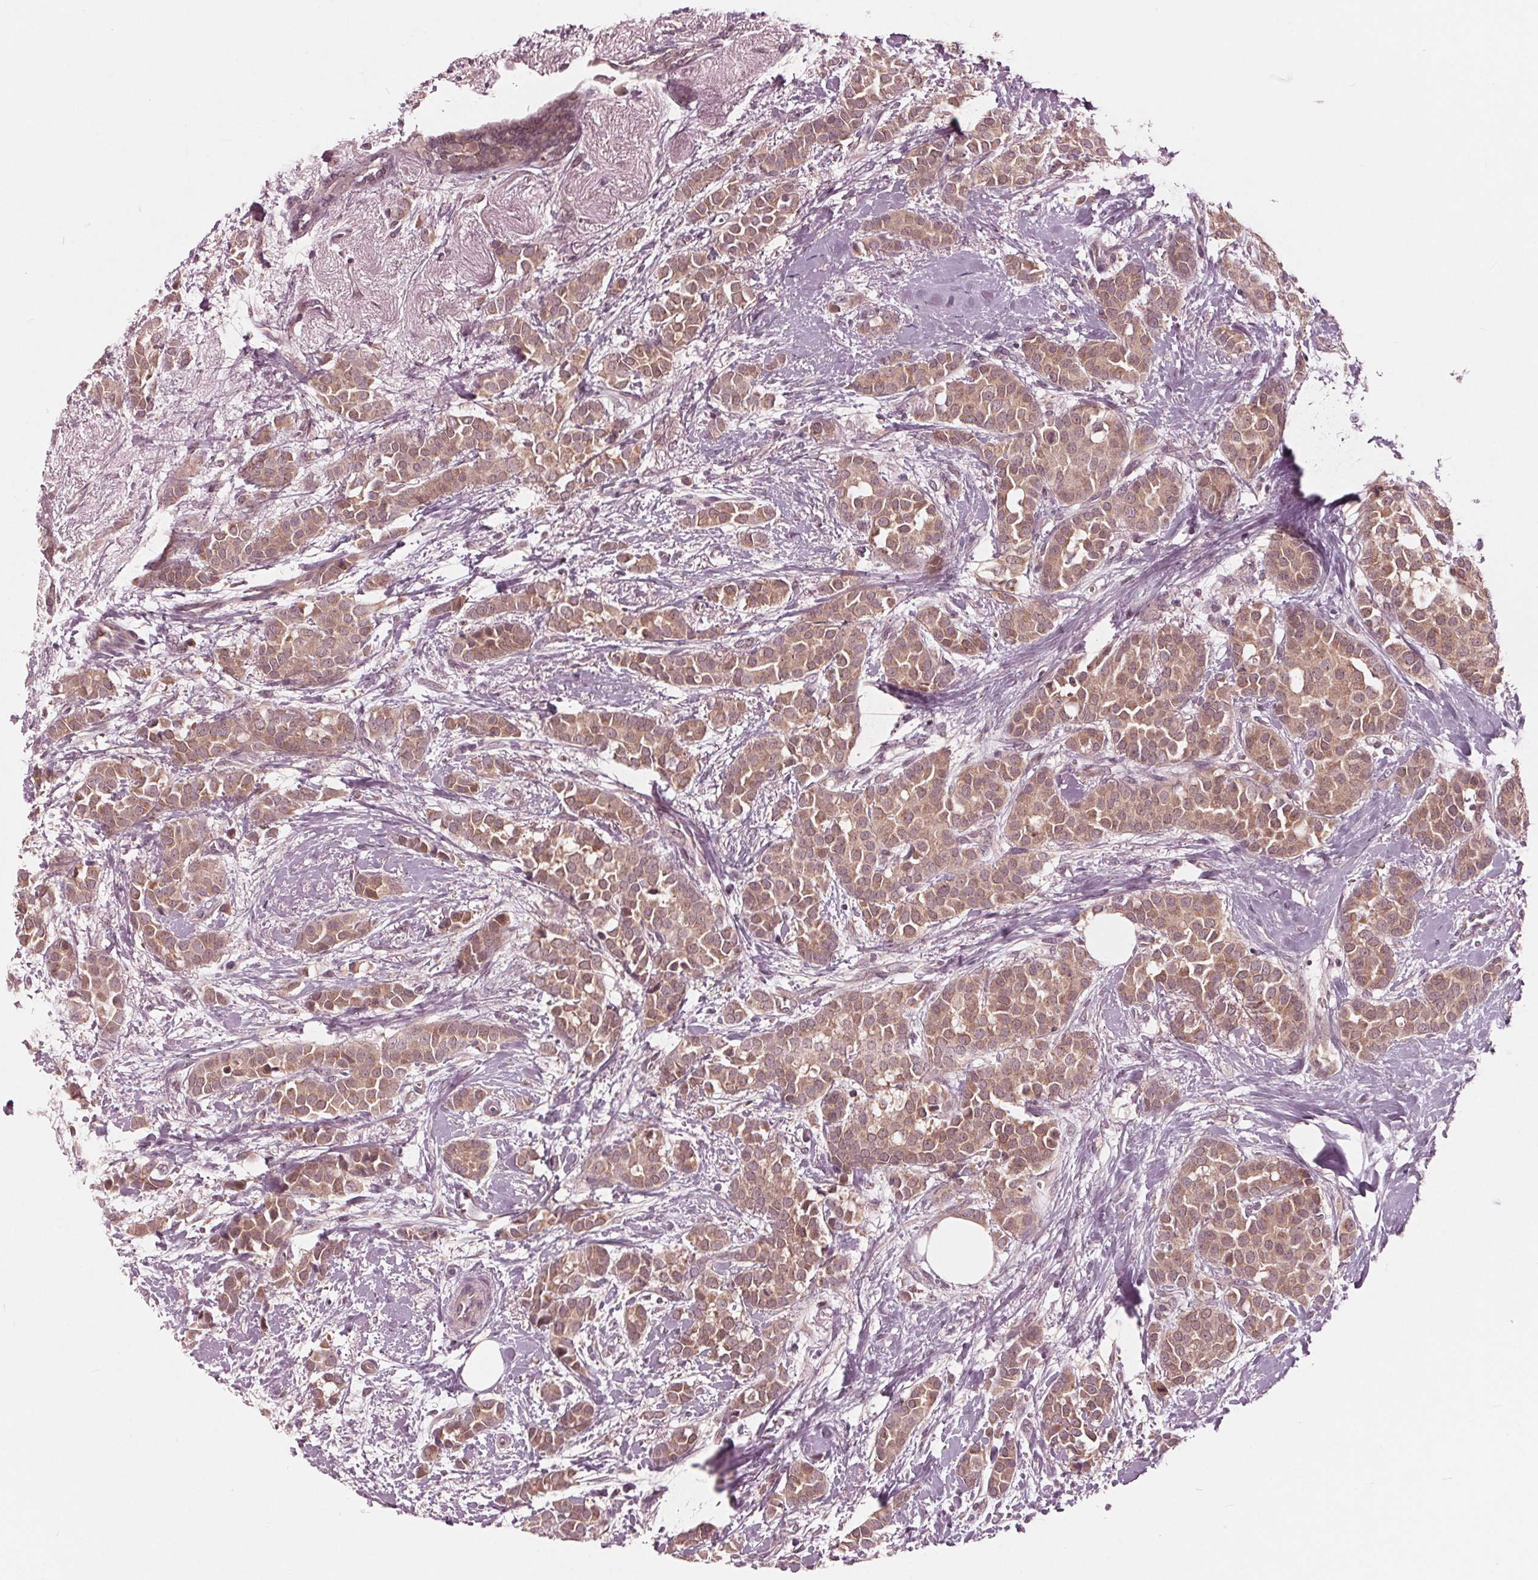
{"staining": {"intensity": "moderate", "quantity": ">75%", "location": "cytoplasmic/membranous"}, "tissue": "breast cancer", "cell_type": "Tumor cells", "image_type": "cancer", "snomed": [{"axis": "morphology", "description": "Duct carcinoma"}, {"axis": "topography", "description": "Breast"}], "caption": "Moderate cytoplasmic/membranous protein positivity is appreciated in about >75% of tumor cells in breast cancer. (IHC, brightfield microscopy, high magnification).", "gene": "UBALD1", "patient": {"sex": "female", "age": 79}}